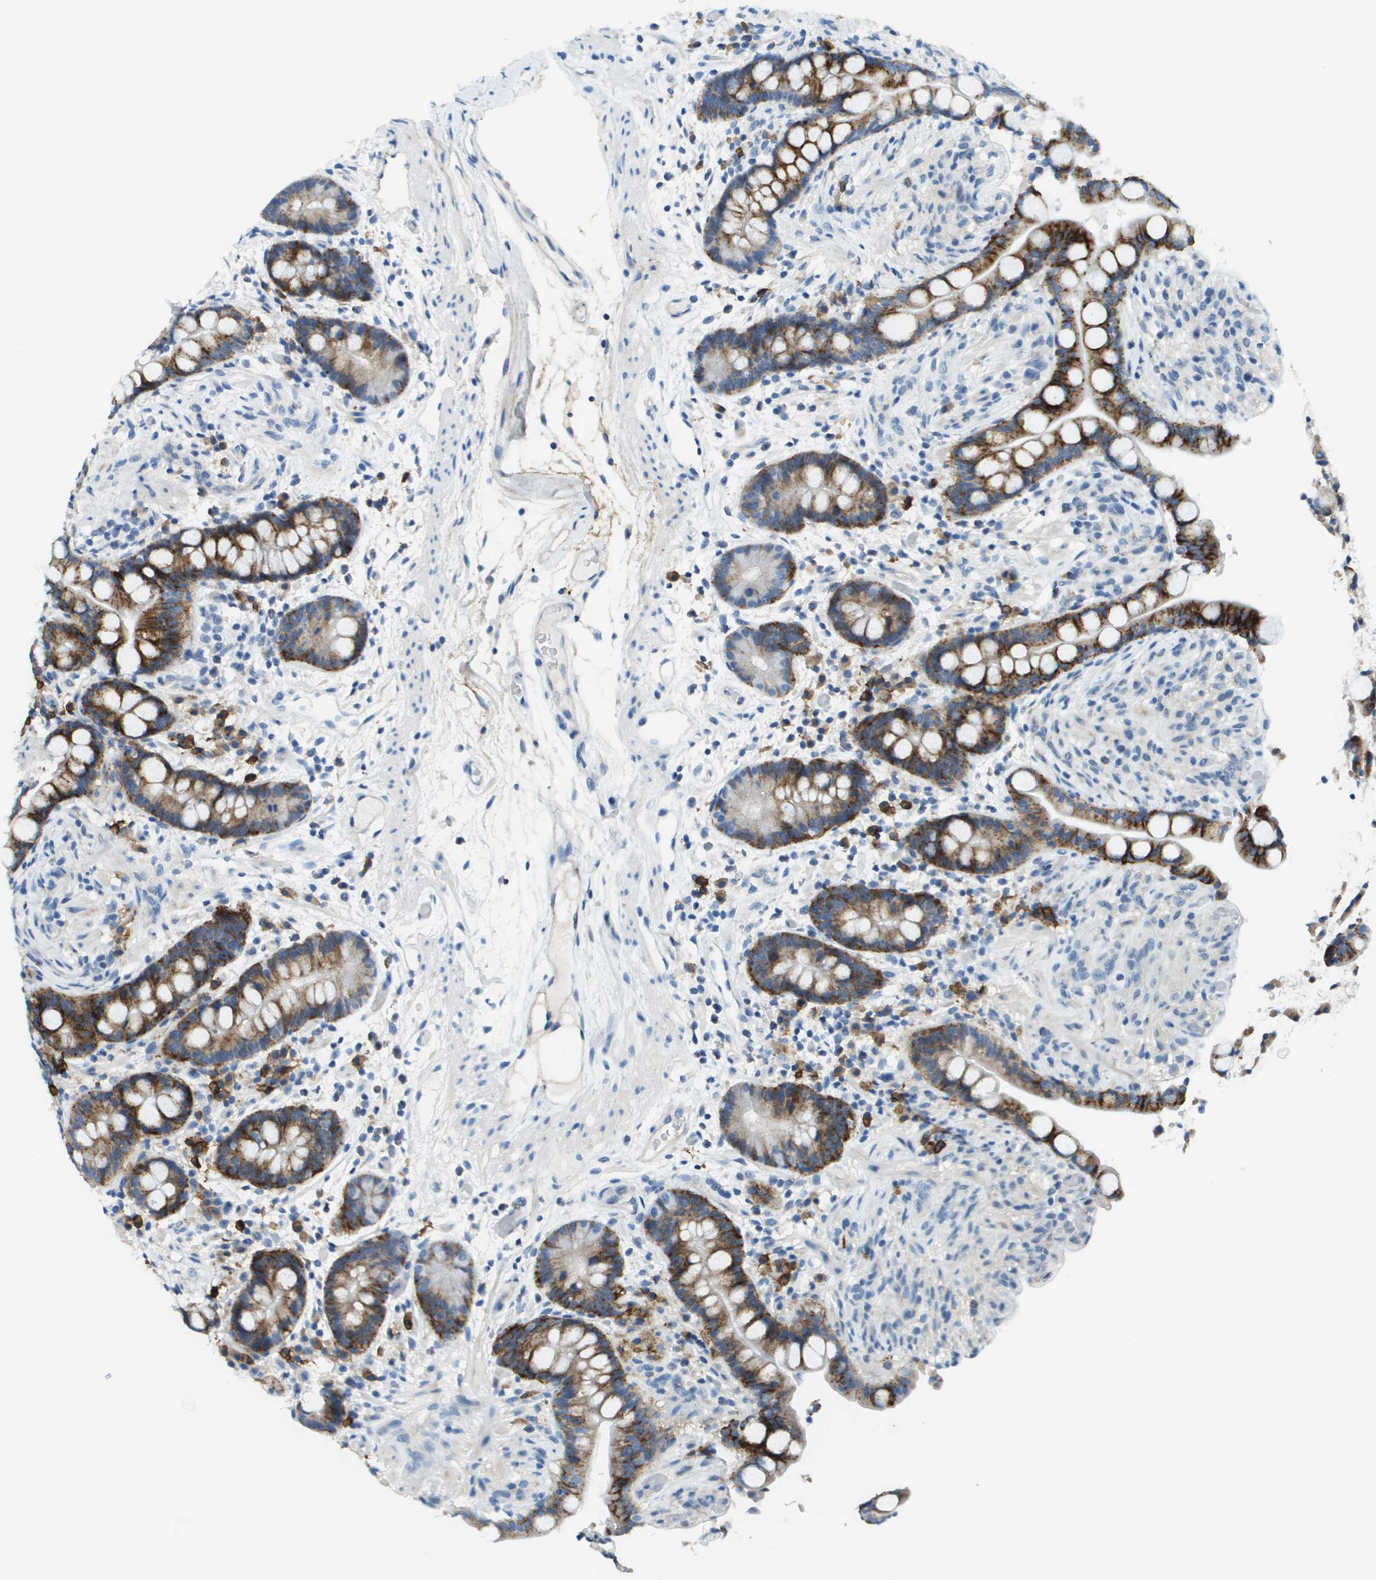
{"staining": {"intensity": "negative", "quantity": "none", "location": "none"}, "tissue": "colon", "cell_type": "Endothelial cells", "image_type": "normal", "snomed": [{"axis": "morphology", "description": "Normal tissue, NOS"}, {"axis": "topography", "description": "Colon"}], "caption": "Immunohistochemistry micrograph of normal colon stained for a protein (brown), which exhibits no positivity in endothelial cells. (DAB immunohistochemistry (IHC) visualized using brightfield microscopy, high magnification).", "gene": "SDC1", "patient": {"sex": "male", "age": 73}}